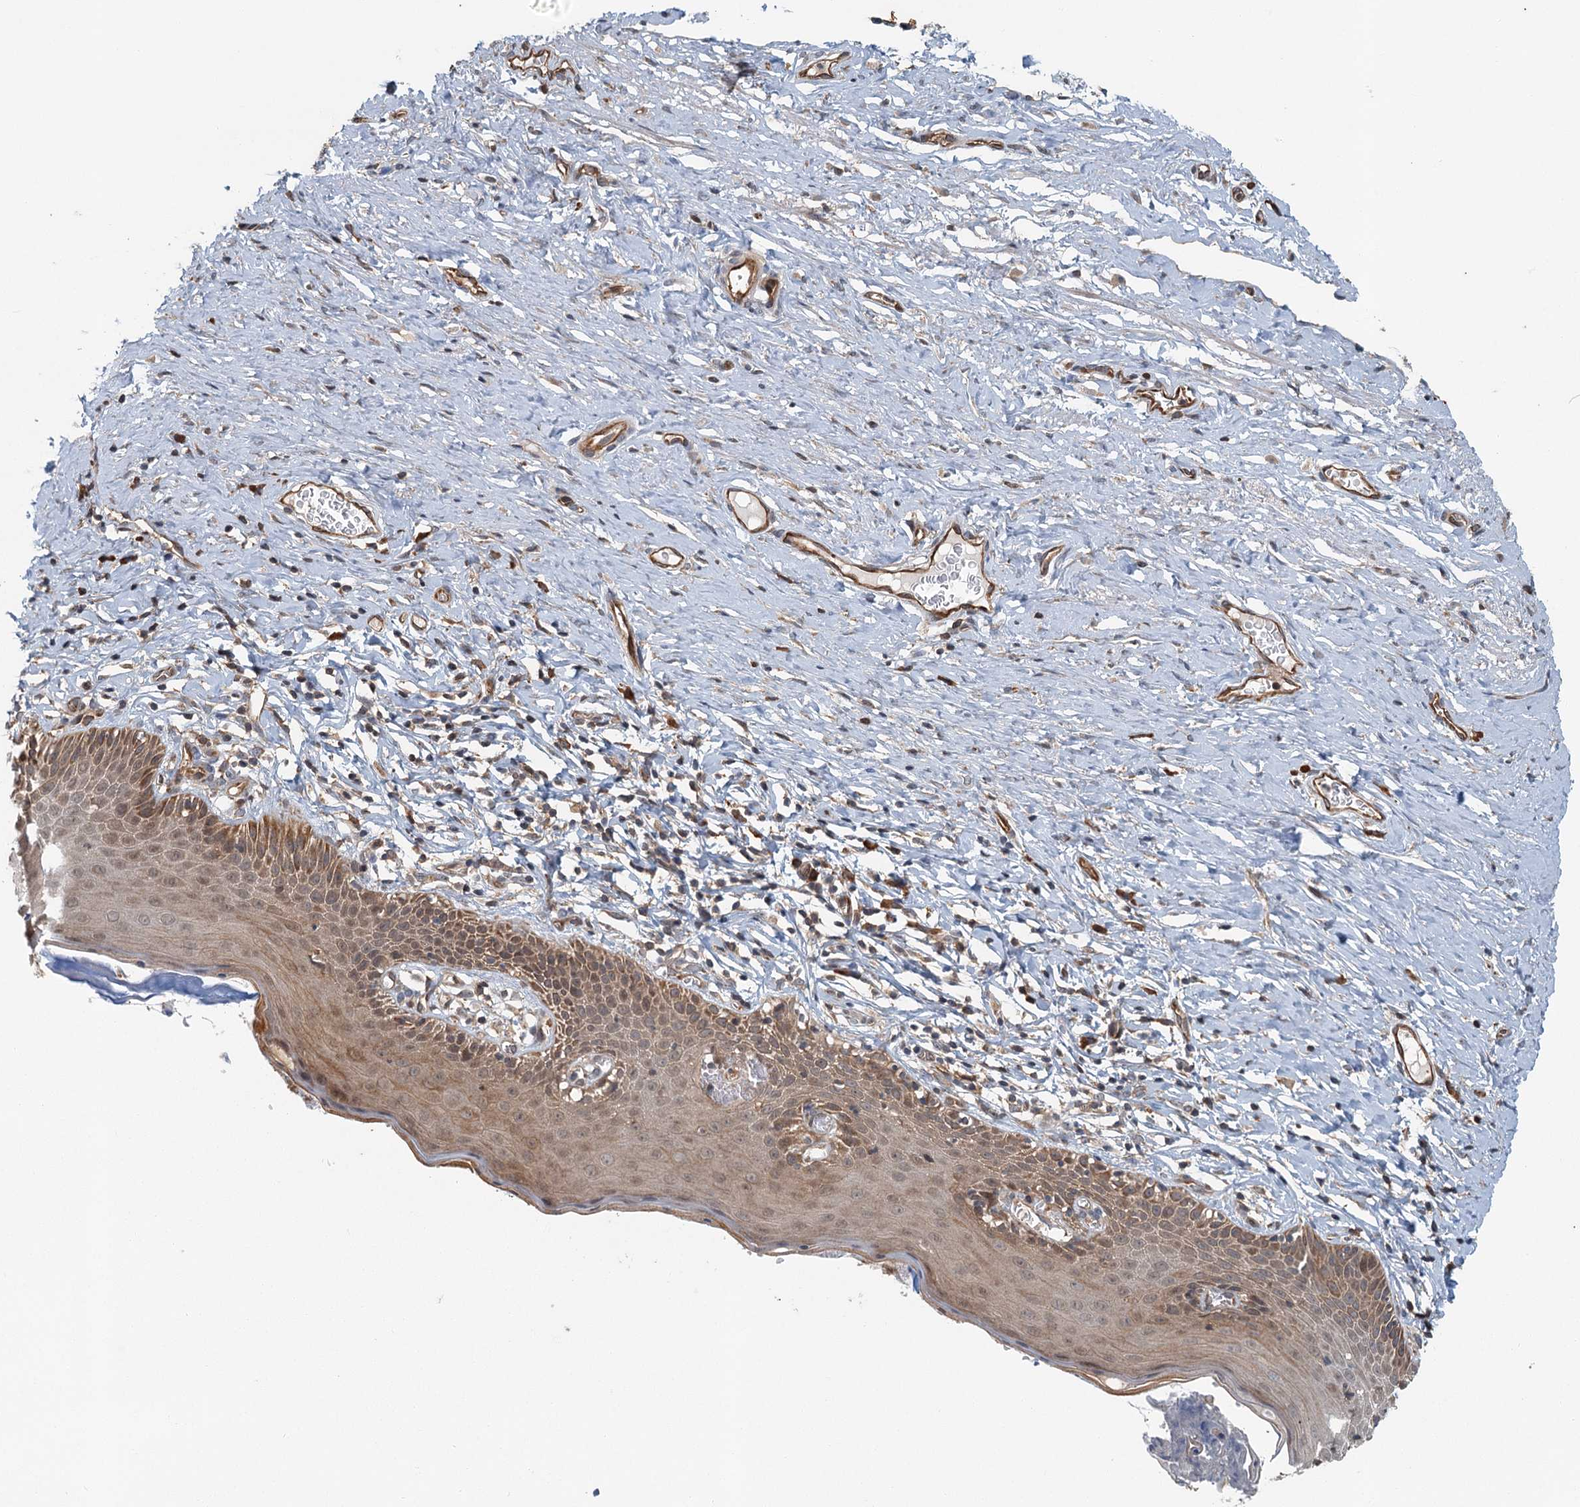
{"staining": {"intensity": "moderate", "quantity": ">75%", "location": "cytoplasmic/membranous"}, "tissue": "cervix", "cell_type": "Glandular cells", "image_type": "normal", "snomed": [{"axis": "morphology", "description": "Normal tissue, NOS"}, {"axis": "topography", "description": "Cervix"}], "caption": "Immunohistochemical staining of normal cervix demonstrates medium levels of moderate cytoplasmic/membranous positivity in about >75% of glandular cells.", "gene": "ZNF527", "patient": {"sex": "female", "age": 42}}